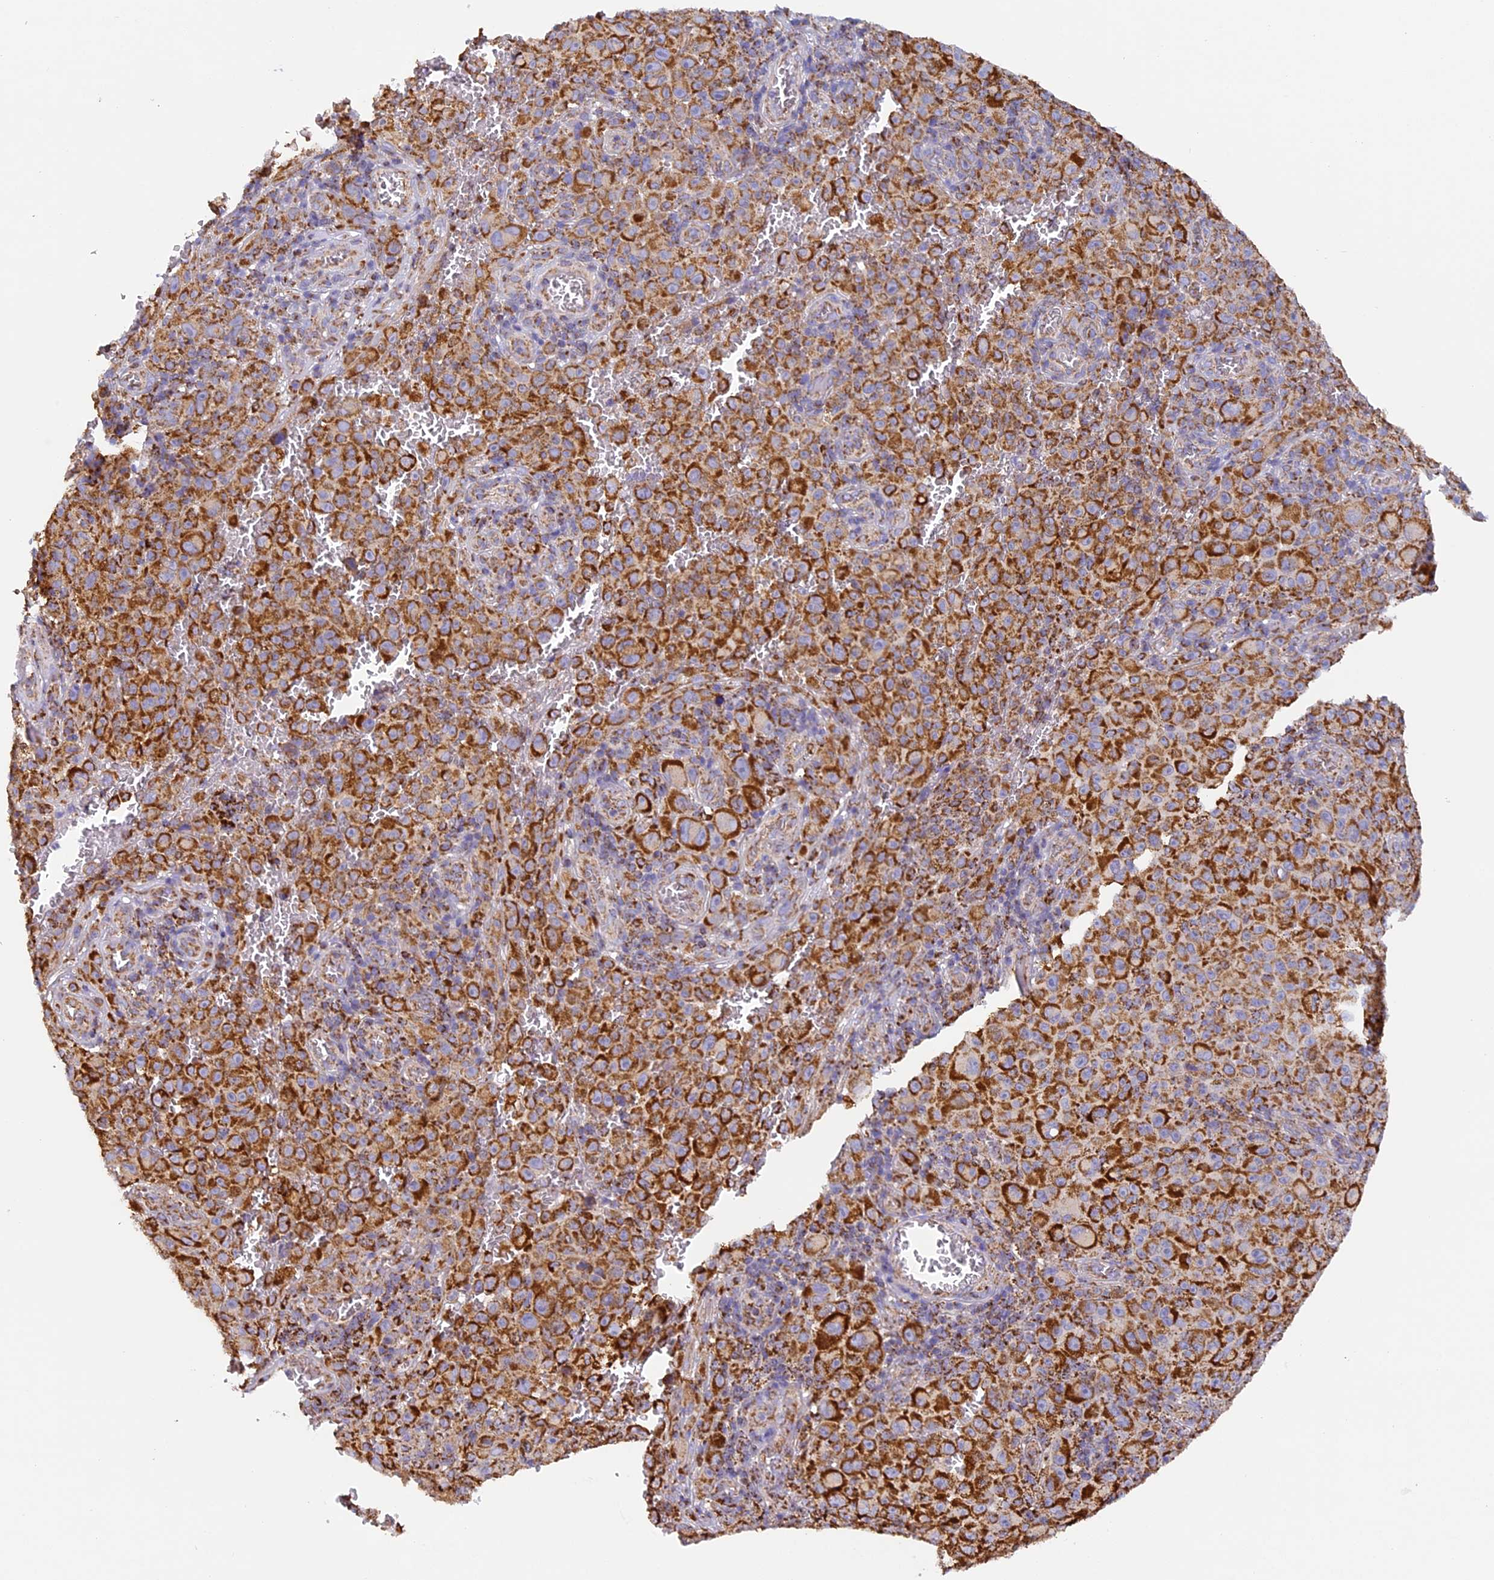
{"staining": {"intensity": "strong", "quantity": ">75%", "location": "cytoplasmic/membranous"}, "tissue": "melanoma", "cell_type": "Tumor cells", "image_type": "cancer", "snomed": [{"axis": "morphology", "description": "Malignant melanoma, NOS"}, {"axis": "topography", "description": "Skin"}], "caption": "Brown immunohistochemical staining in human malignant melanoma exhibits strong cytoplasmic/membranous expression in about >75% of tumor cells.", "gene": "STK17A", "patient": {"sex": "female", "age": 82}}